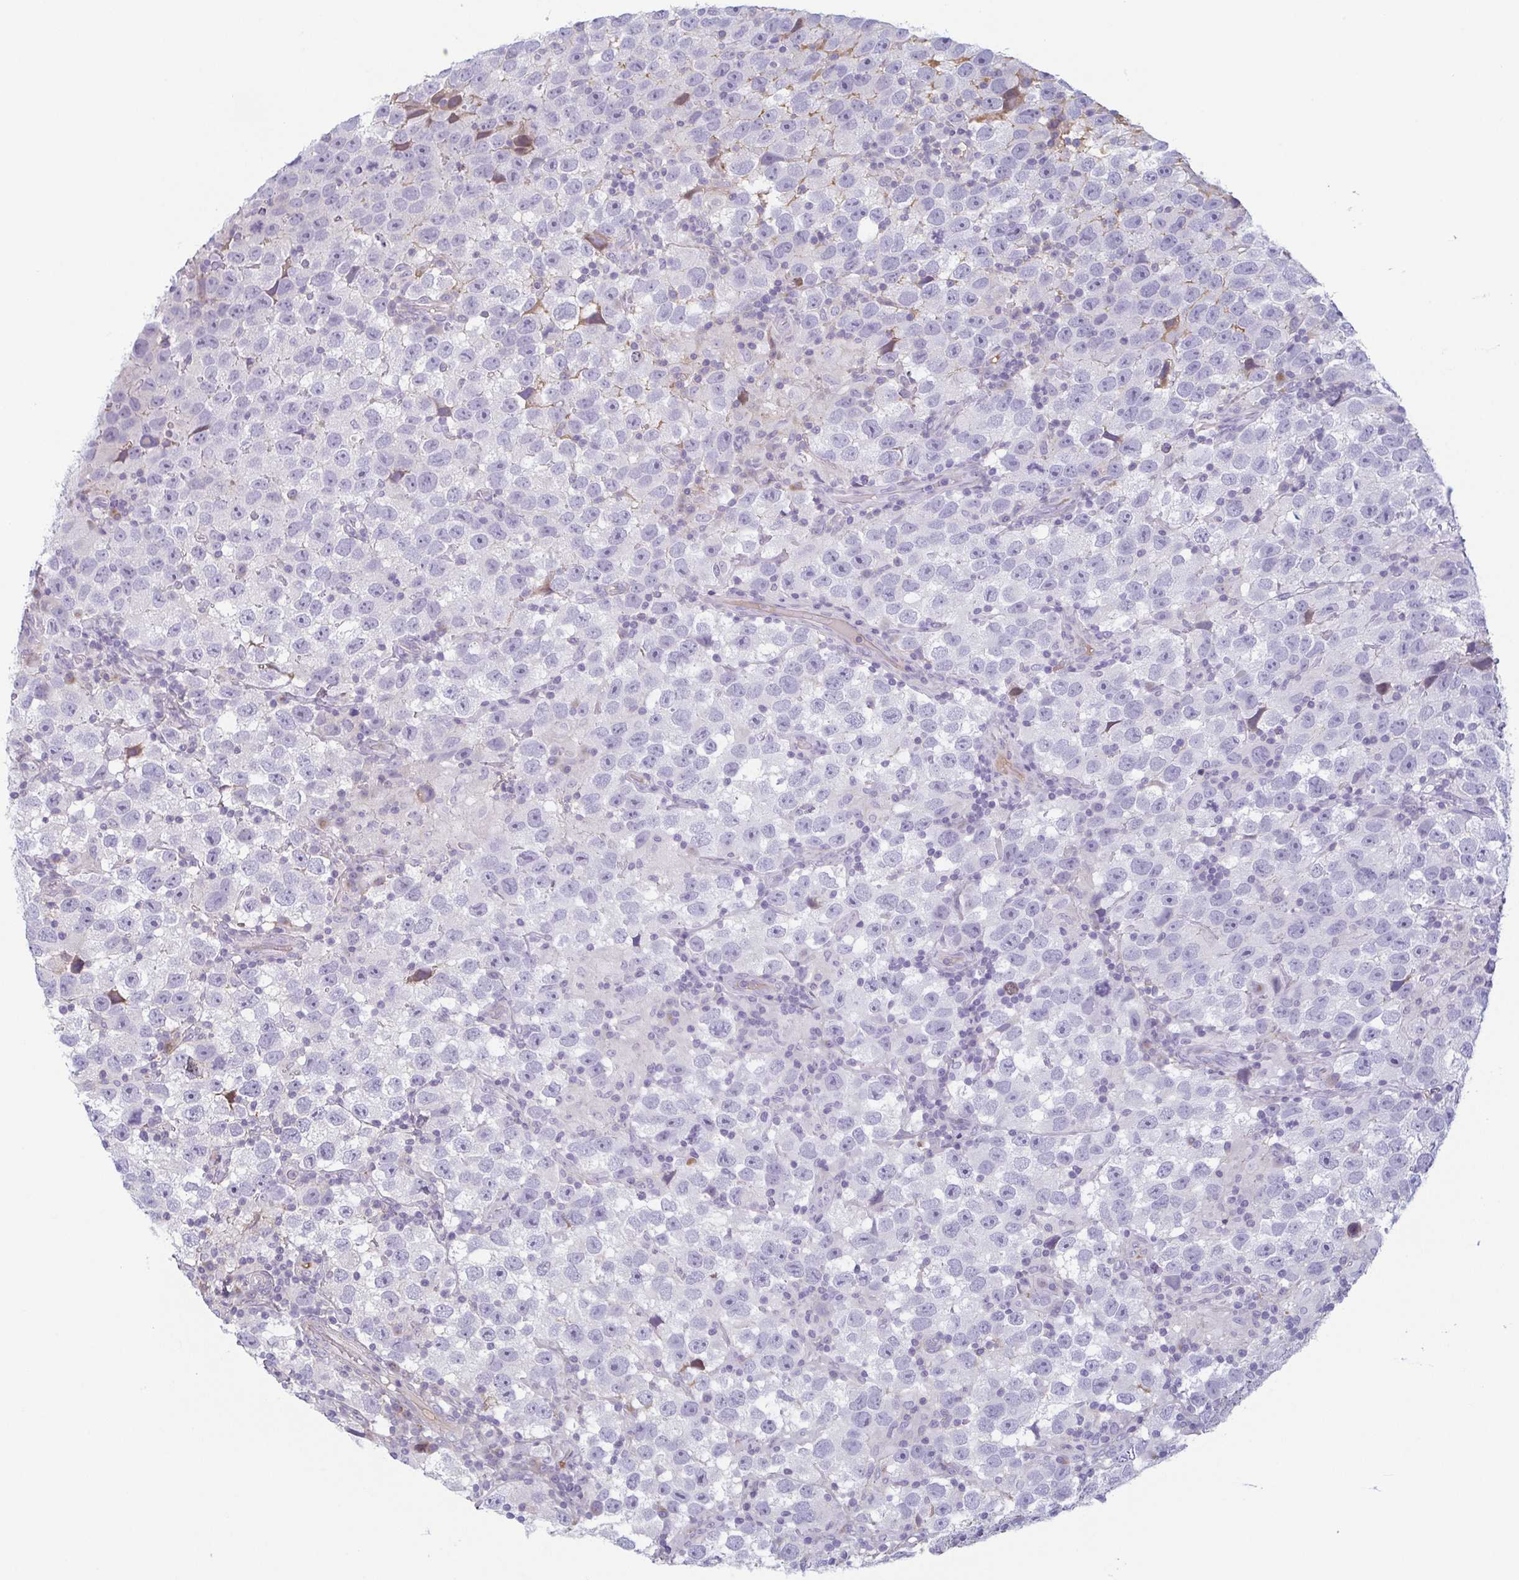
{"staining": {"intensity": "negative", "quantity": "none", "location": "none"}, "tissue": "testis cancer", "cell_type": "Tumor cells", "image_type": "cancer", "snomed": [{"axis": "morphology", "description": "Seminoma, NOS"}, {"axis": "topography", "description": "Testis"}], "caption": "Tumor cells show no significant staining in testis cancer.", "gene": "ECM1", "patient": {"sex": "male", "age": 26}}